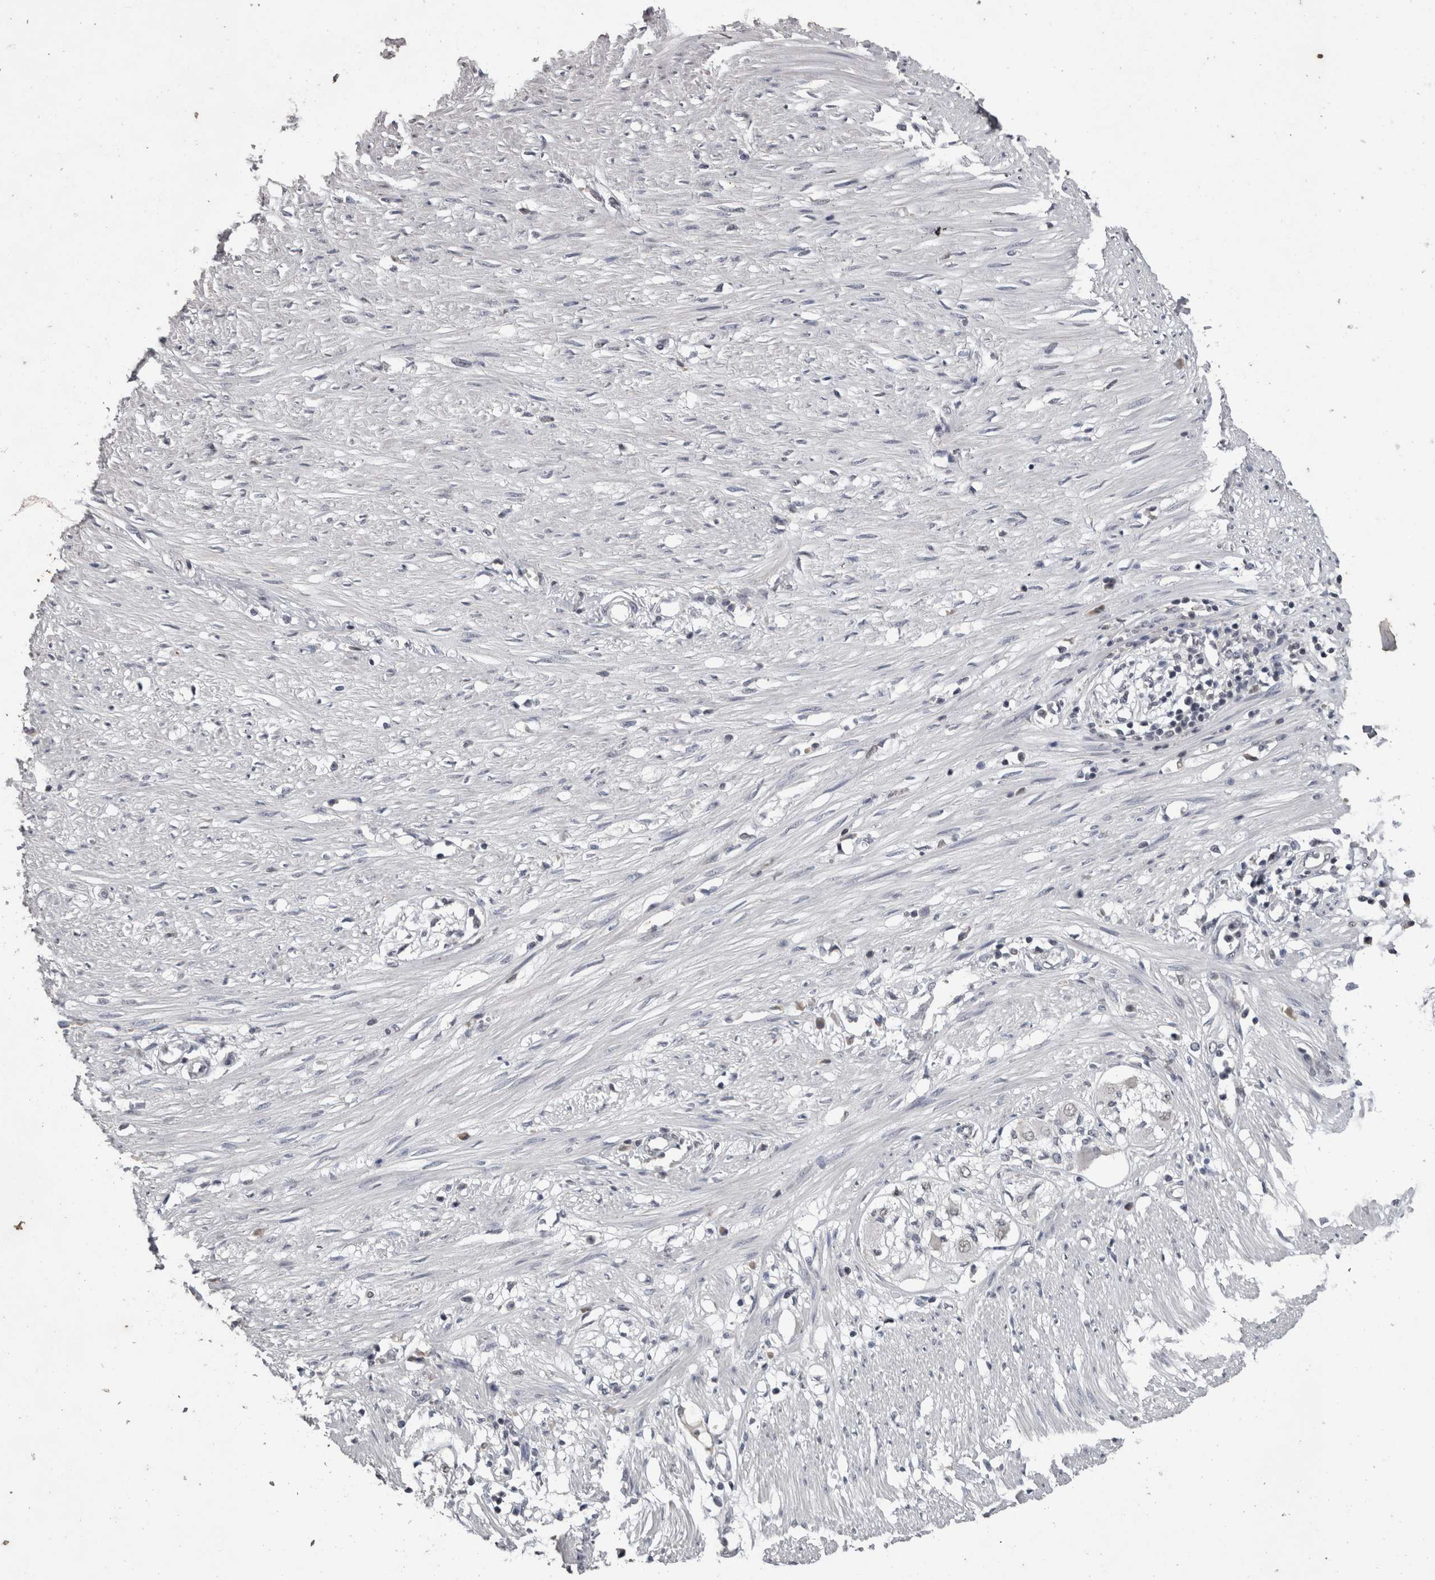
{"staining": {"intensity": "negative", "quantity": "none", "location": "none"}, "tissue": "soft tissue", "cell_type": "Fibroblasts", "image_type": "normal", "snomed": [{"axis": "morphology", "description": "Normal tissue, NOS"}, {"axis": "morphology", "description": "Adenocarcinoma, NOS"}, {"axis": "topography", "description": "Colon"}, {"axis": "topography", "description": "Peripheral nerve tissue"}], "caption": "This image is of unremarkable soft tissue stained with immunohistochemistry to label a protein in brown with the nuclei are counter-stained blue. There is no staining in fibroblasts. (DAB IHC visualized using brightfield microscopy, high magnification).", "gene": "DDX17", "patient": {"sex": "male", "age": 14}}